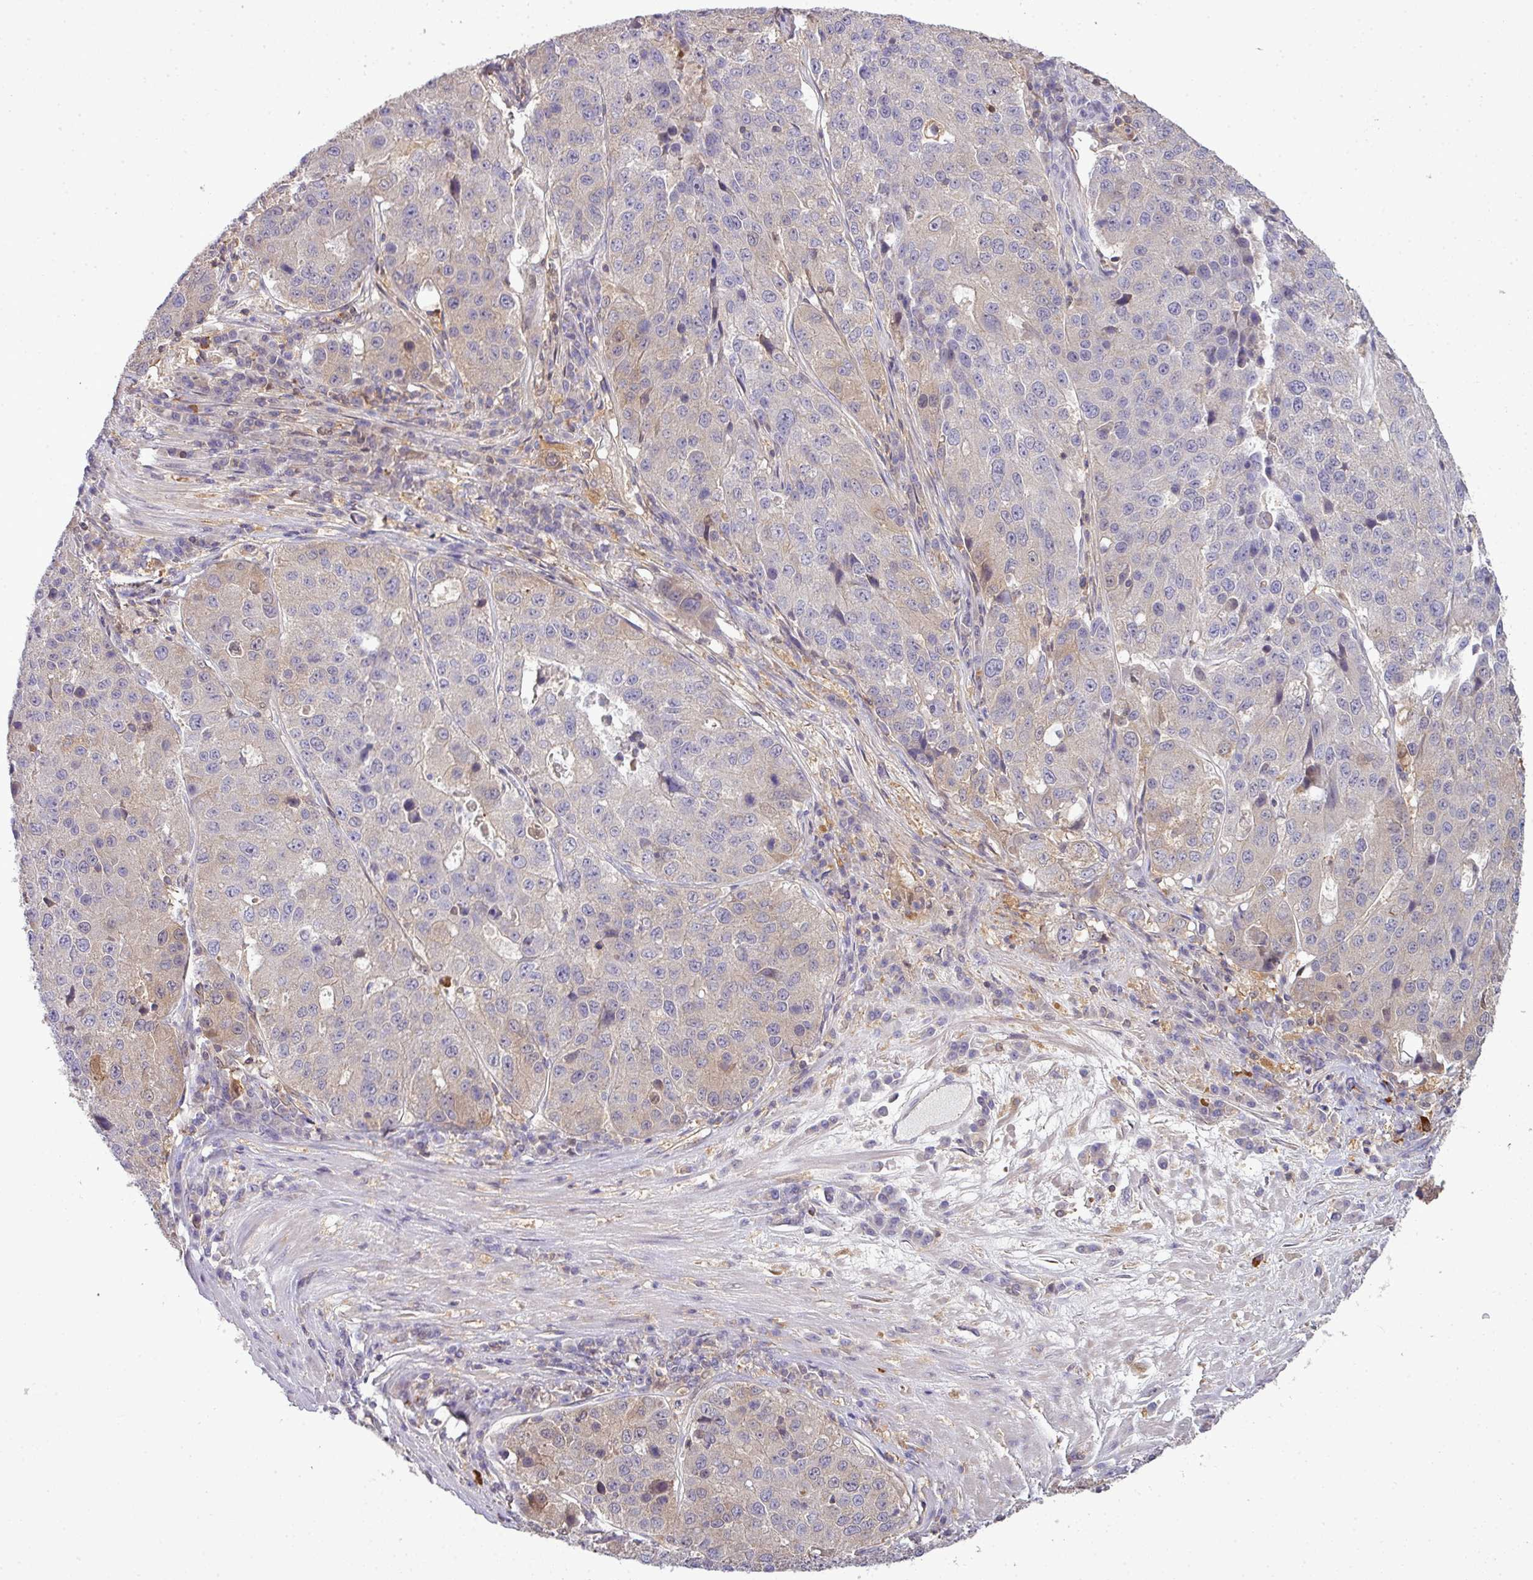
{"staining": {"intensity": "negative", "quantity": "none", "location": "none"}, "tissue": "stomach cancer", "cell_type": "Tumor cells", "image_type": "cancer", "snomed": [{"axis": "morphology", "description": "Adenocarcinoma, NOS"}, {"axis": "topography", "description": "Stomach"}], "caption": "High magnification brightfield microscopy of stomach cancer (adenocarcinoma) stained with DAB (3,3'-diaminobenzidine) (brown) and counterstained with hematoxylin (blue): tumor cells show no significant expression. (DAB immunohistochemistry visualized using brightfield microscopy, high magnification).", "gene": "STAT5A", "patient": {"sex": "male", "age": 71}}